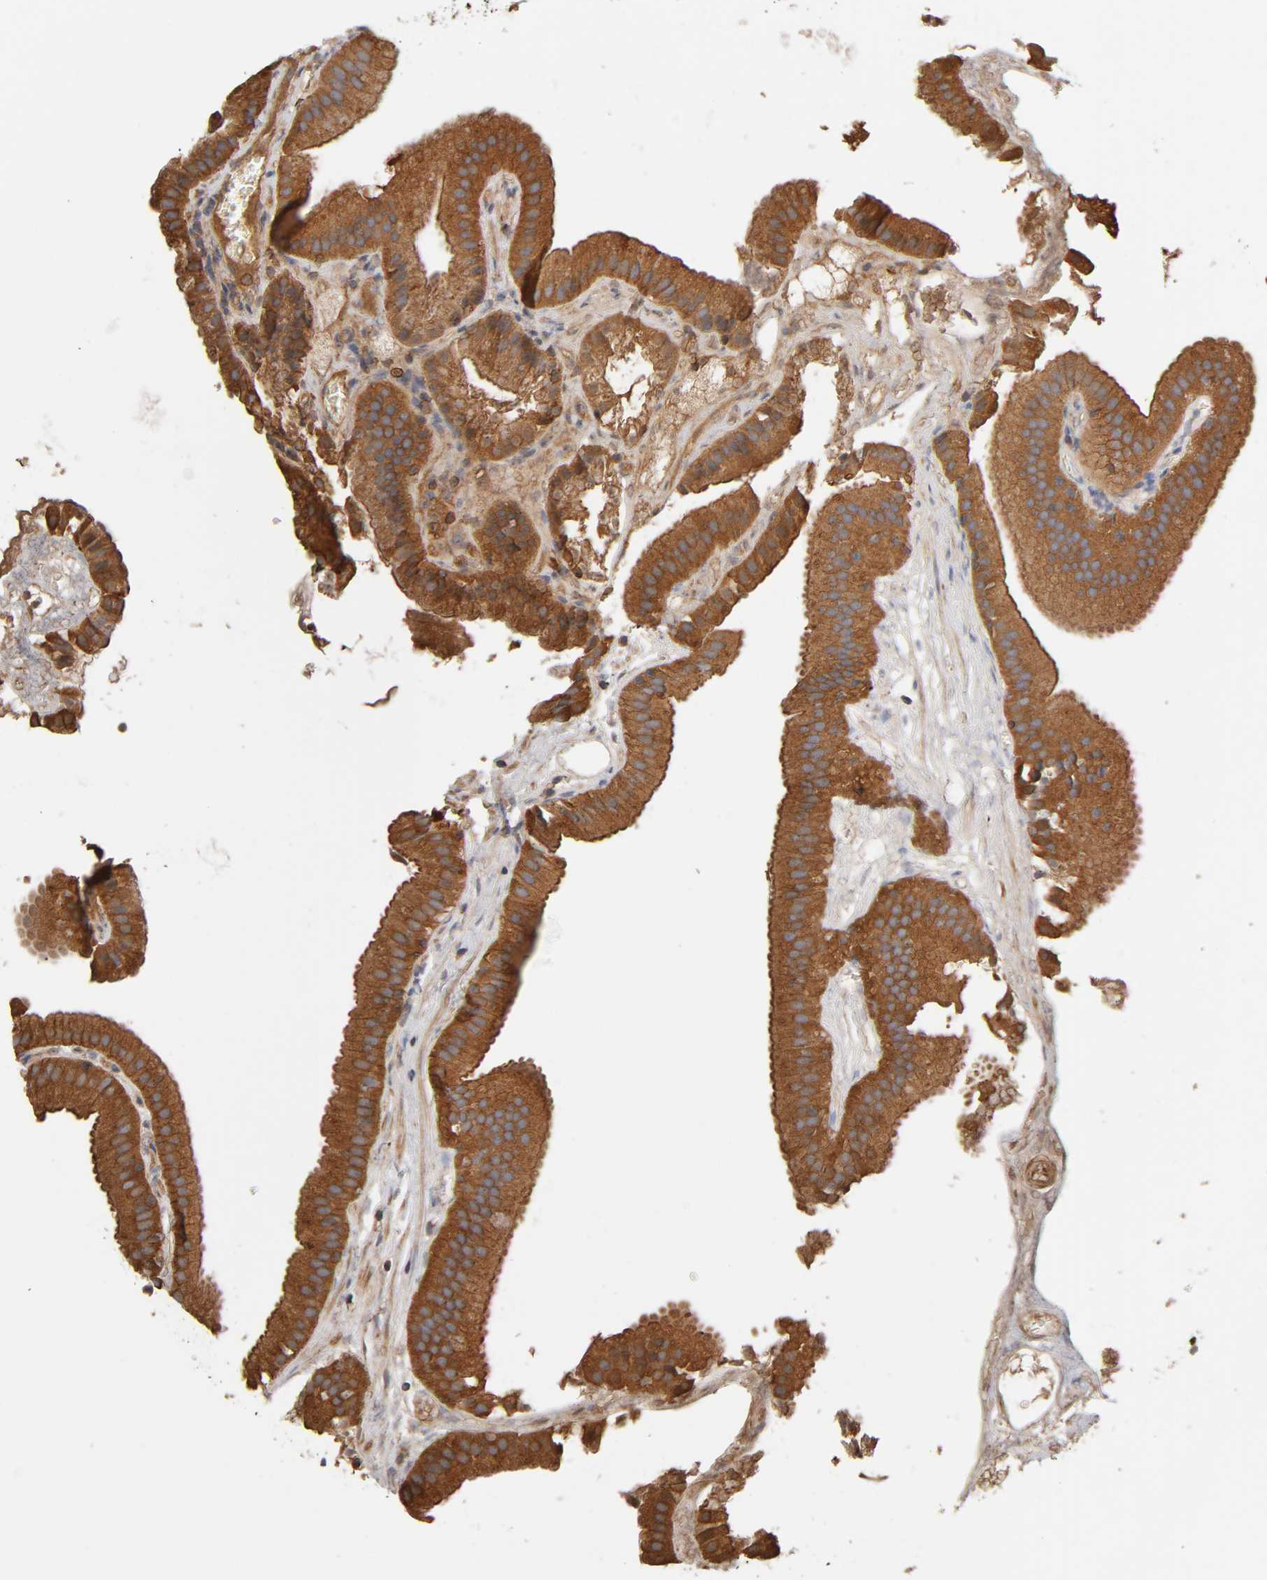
{"staining": {"intensity": "strong", "quantity": ">75%", "location": "cytoplasmic/membranous"}, "tissue": "gallbladder", "cell_type": "Glandular cells", "image_type": "normal", "snomed": [{"axis": "morphology", "description": "Normal tissue, NOS"}, {"axis": "topography", "description": "Gallbladder"}], "caption": "Brown immunohistochemical staining in normal gallbladder shows strong cytoplasmic/membranous positivity in approximately >75% of glandular cells.", "gene": "LAMTOR2", "patient": {"sex": "female", "age": 63}}